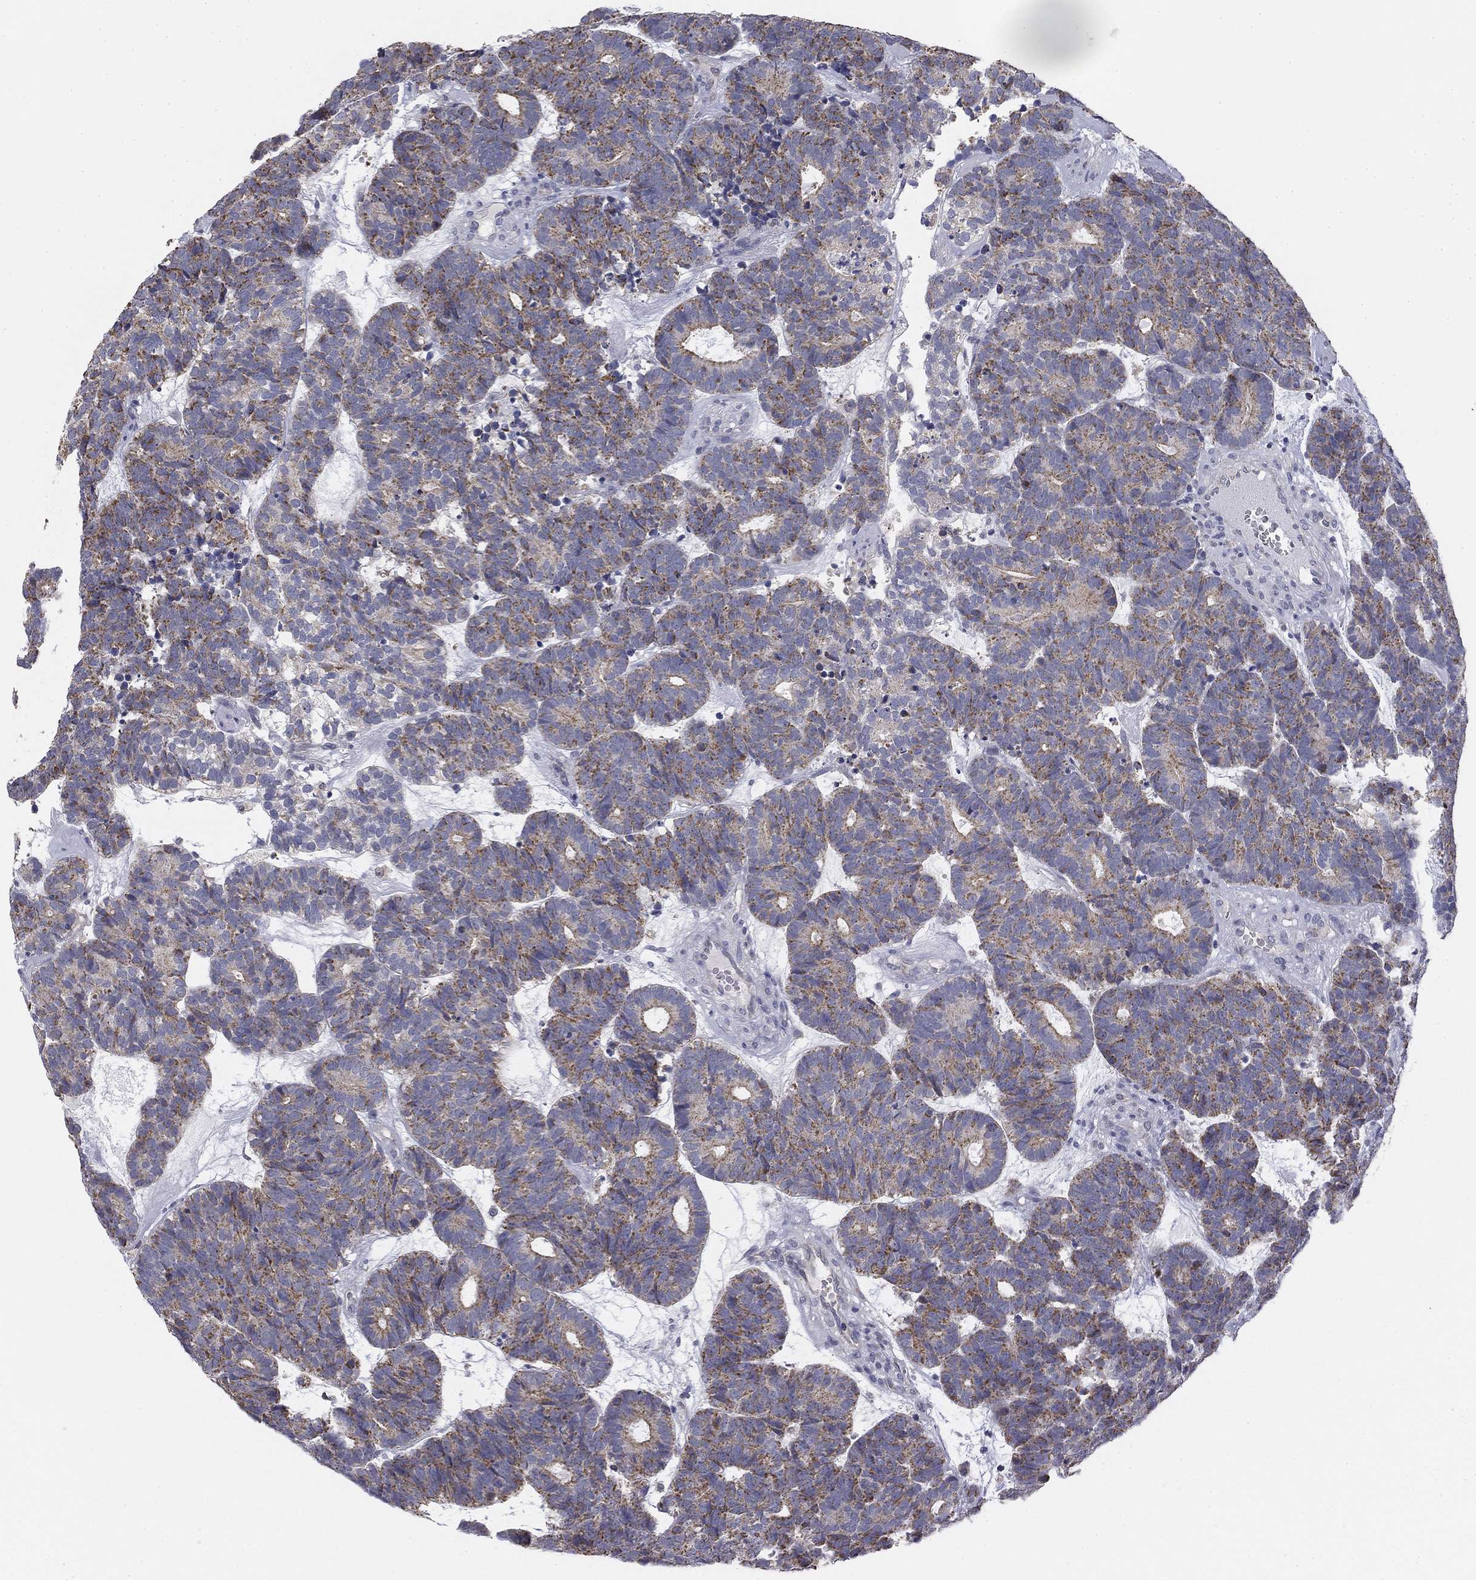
{"staining": {"intensity": "moderate", "quantity": "25%-75%", "location": "cytoplasmic/membranous"}, "tissue": "head and neck cancer", "cell_type": "Tumor cells", "image_type": "cancer", "snomed": [{"axis": "morphology", "description": "Adenocarcinoma, NOS"}, {"axis": "topography", "description": "Head-Neck"}], "caption": "Tumor cells demonstrate medium levels of moderate cytoplasmic/membranous expression in approximately 25%-75% of cells in head and neck cancer (adenocarcinoma).", "gene": "SLC2A9", "patient": {"sex": "female", "age": 81}}